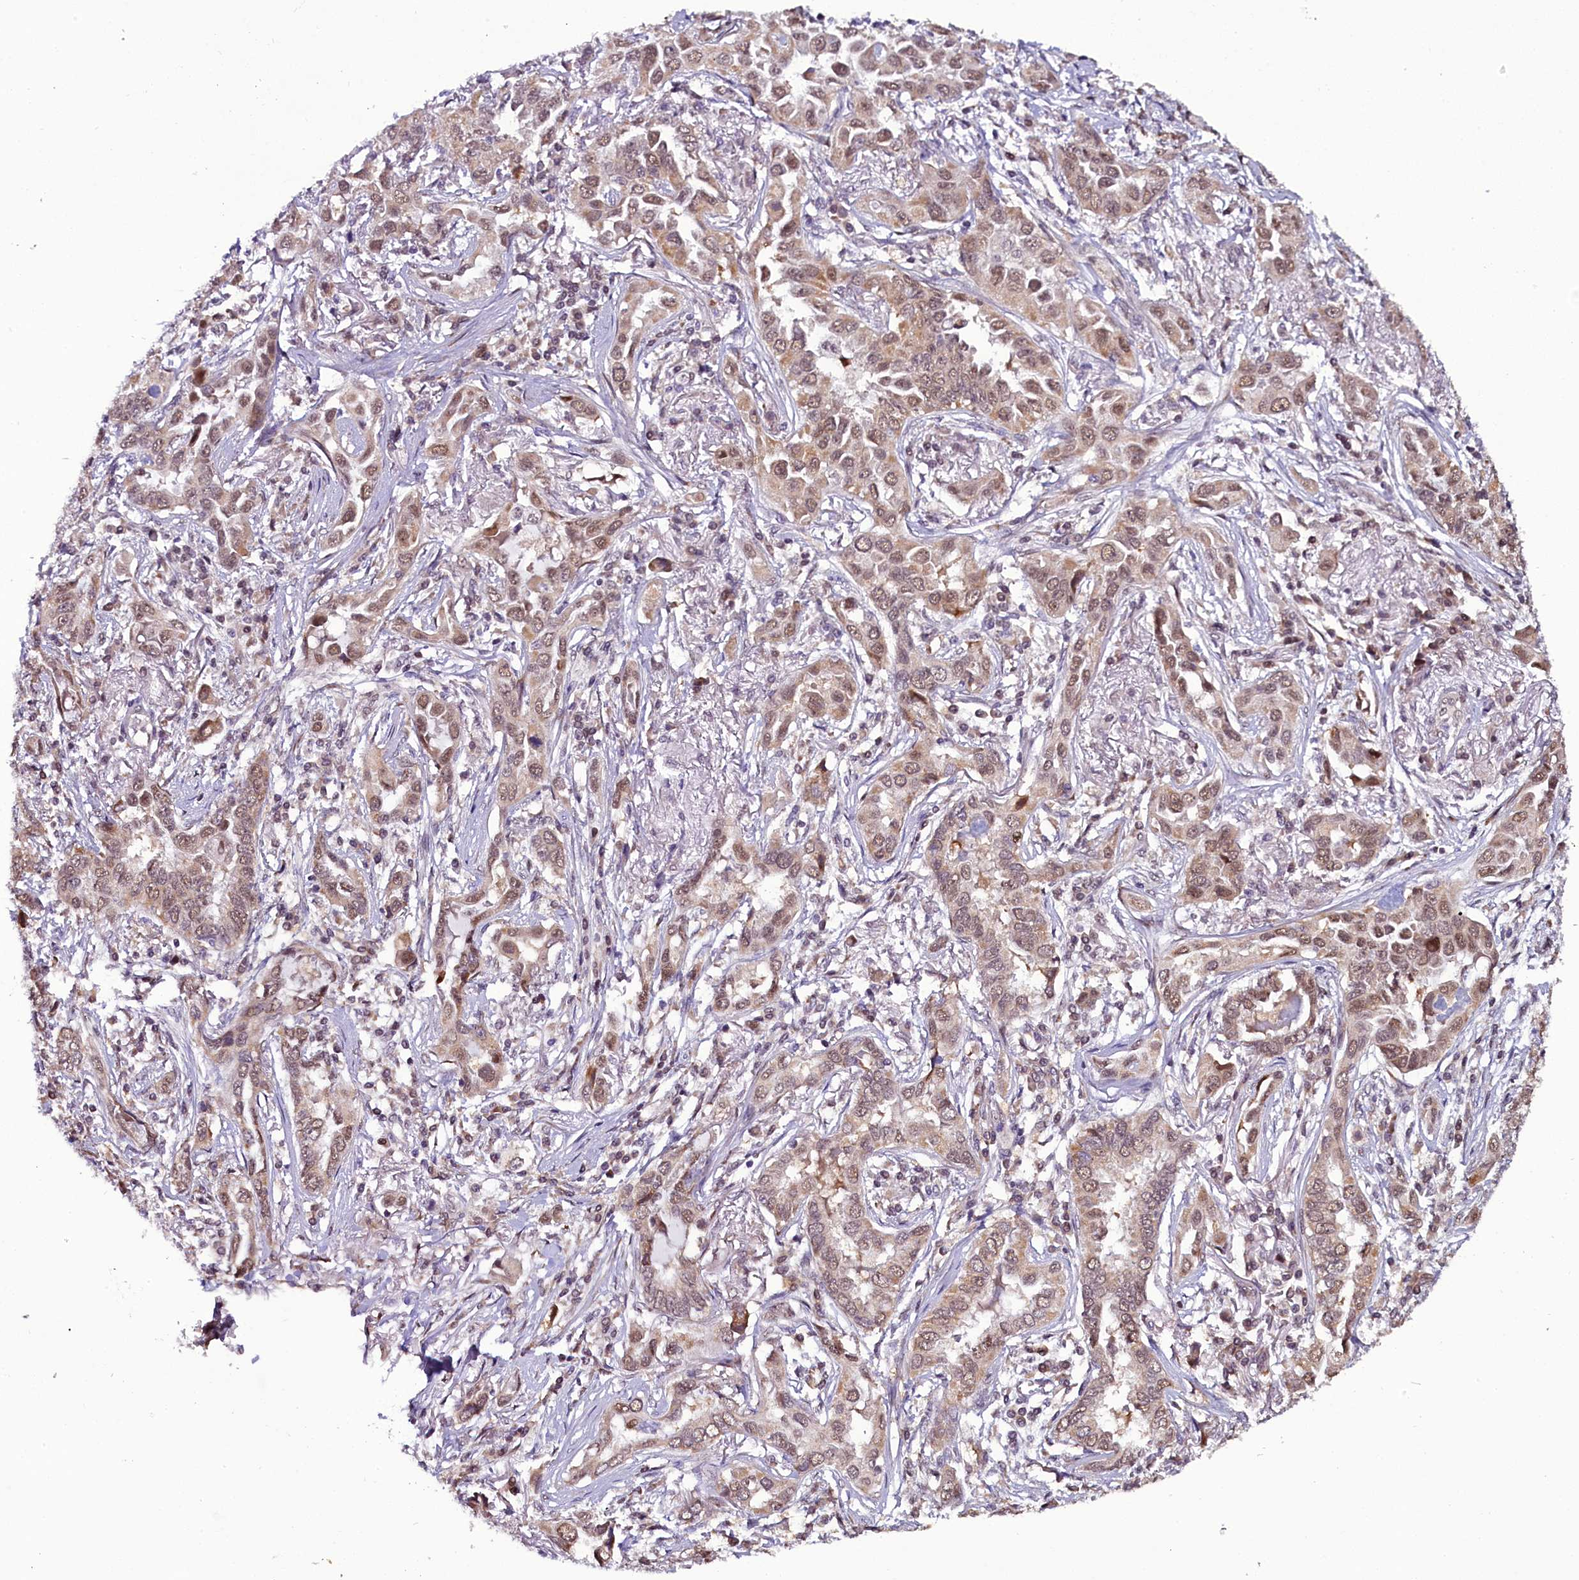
{"staining": {"intensity": "weak", "quantity": ">75%", "location": "cytoplasmic/membranous,nuclear"}, "tissue": "lung cancer", "cell_type": "Tumor cells", "image_type": "cancer", "snomed": [{"axis": "morphology", "description": "Adenocarcinoma, NOS"}, {"axis": "topography", "description": "Lung"}], "caption": "Lung cancer (adenocarcinoma) stained with IHC shows weak cytoplasmic/membranous and nuclear staining in about >75% of tumor cells.", "gene": "RPUSD2", "patient": {"sex": "female", "age": 76}}